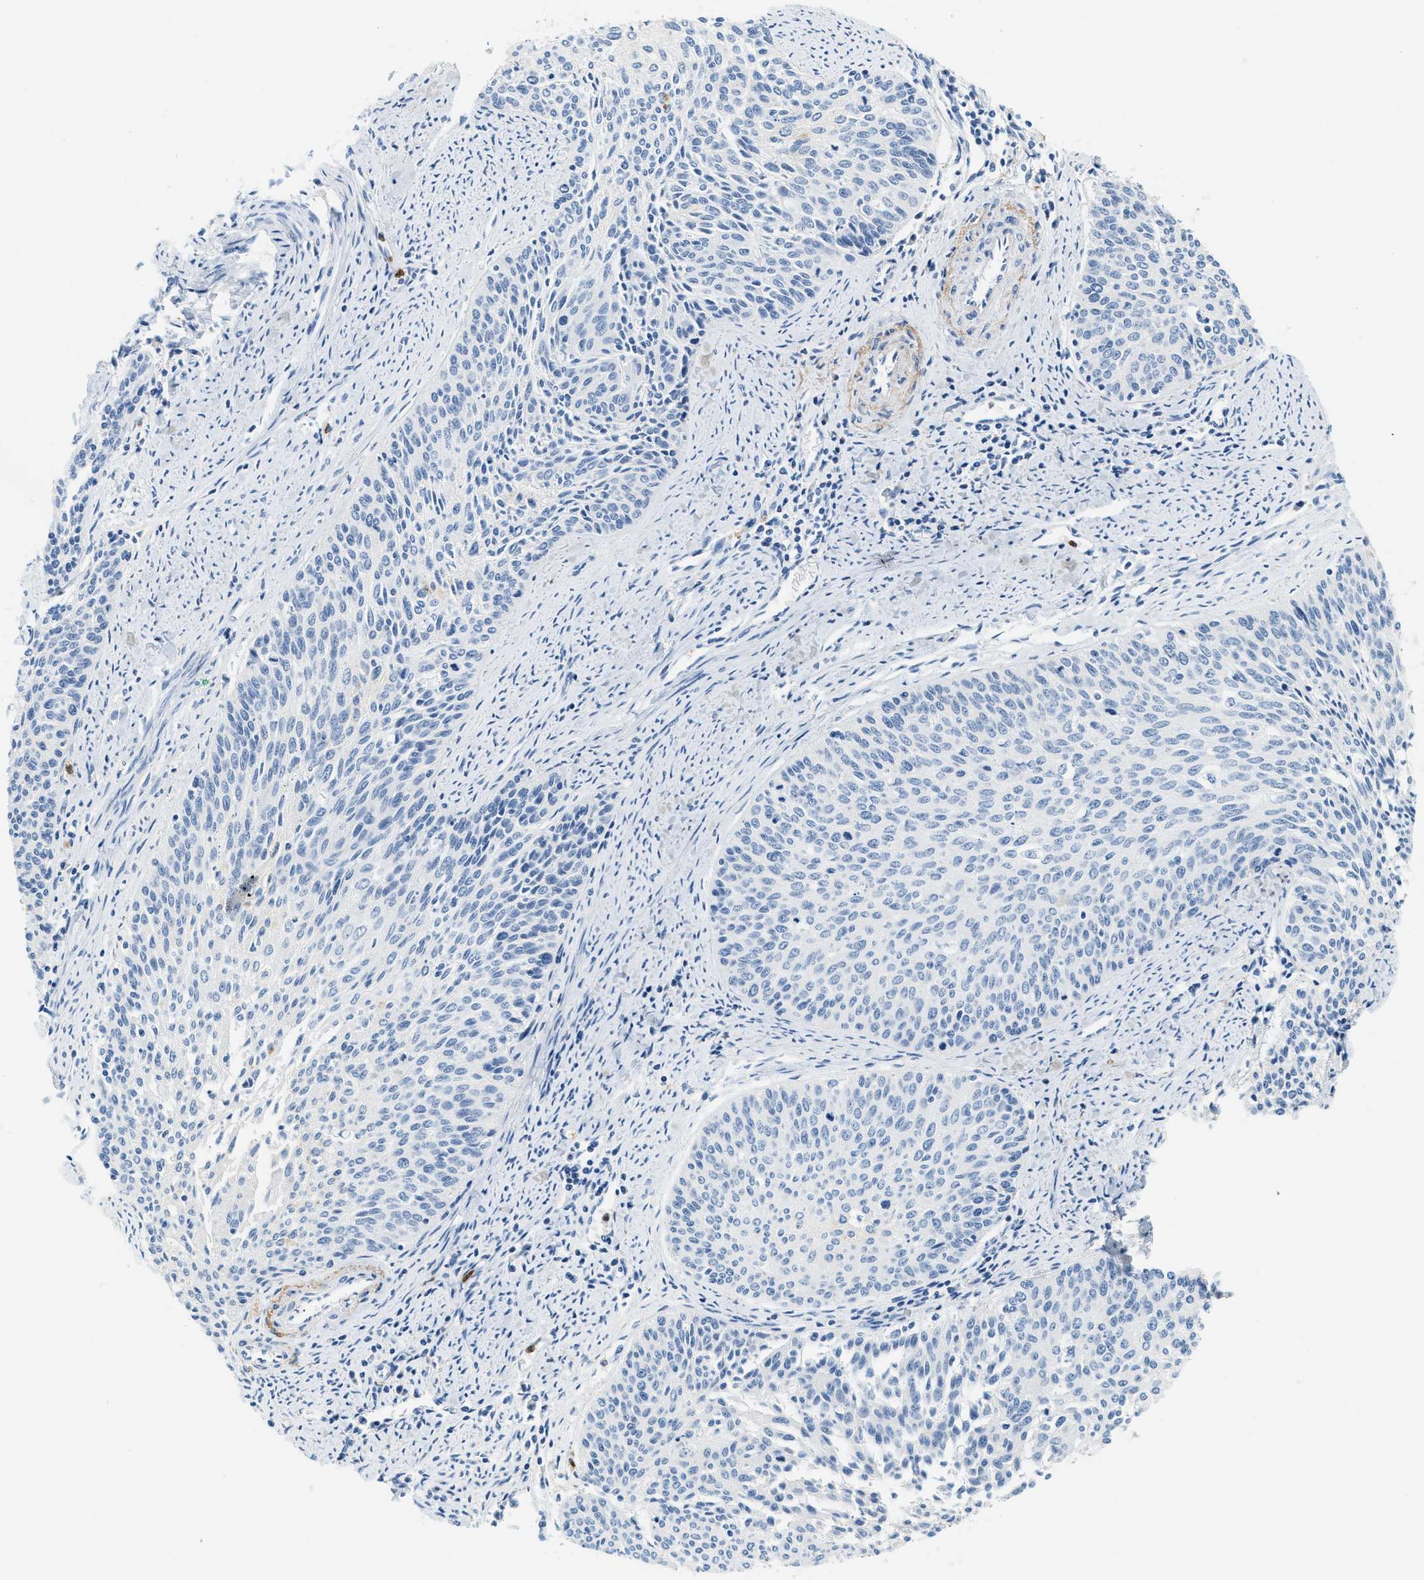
{"staining": {"intensity": "negative", "quantity": "none", "location": "none"}, "tissue": "cervical cancer", "cell_type": "Tumor cells", "image_type": "cancer", "snomed": [{"axis": "morphology", "description": "Squamous cell carcinoma, NOS"}, {"axis": "topography", "description": "Cervix"}], "caption": "Cervical squamous cell carcinoma stained for a protein using immunohistochemistry reveals no expression tumor cells.", "gene": "LCN2", "patient": {"sex": "female", "age": 55}}